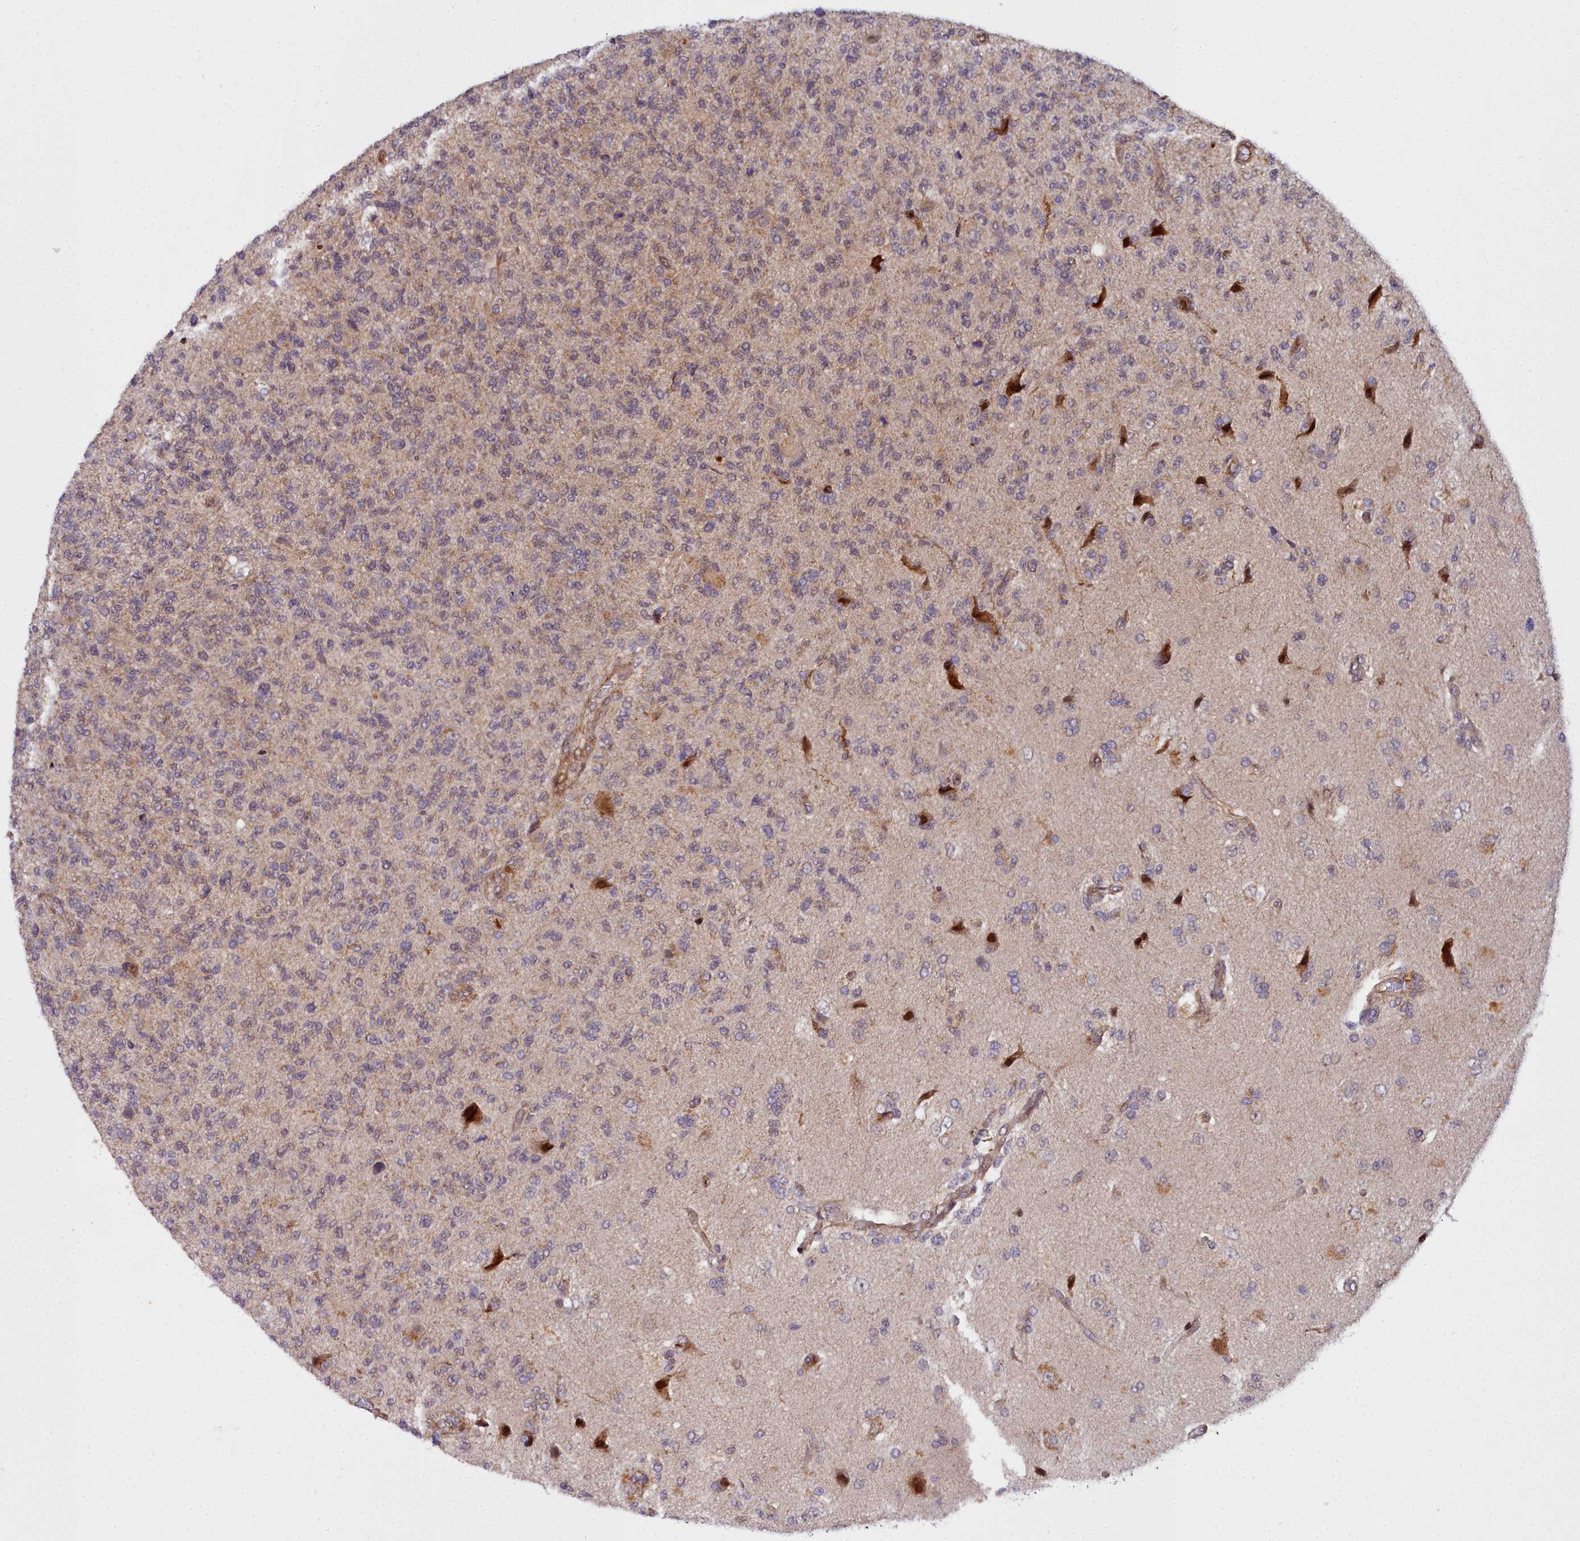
{"staining": {"intensity": "weak", "quantity": "<25%", "location": "cytoplasmic/membranous"}, "tissue": "glioma", "cell_type": "Tumor cells", "image_type": "cancer", "snomed": [{"axis": "morphology", "description": "Glioma, malignant, High grade"}, {"axis": "topography", "description": "Brain"}], "caption": "Micrograph shows no protein staining in tumor cells of high-grade glioma (malignant) tissue.", "gene": "MRPS11", "patient": {"sex": "male", "age": 56}}